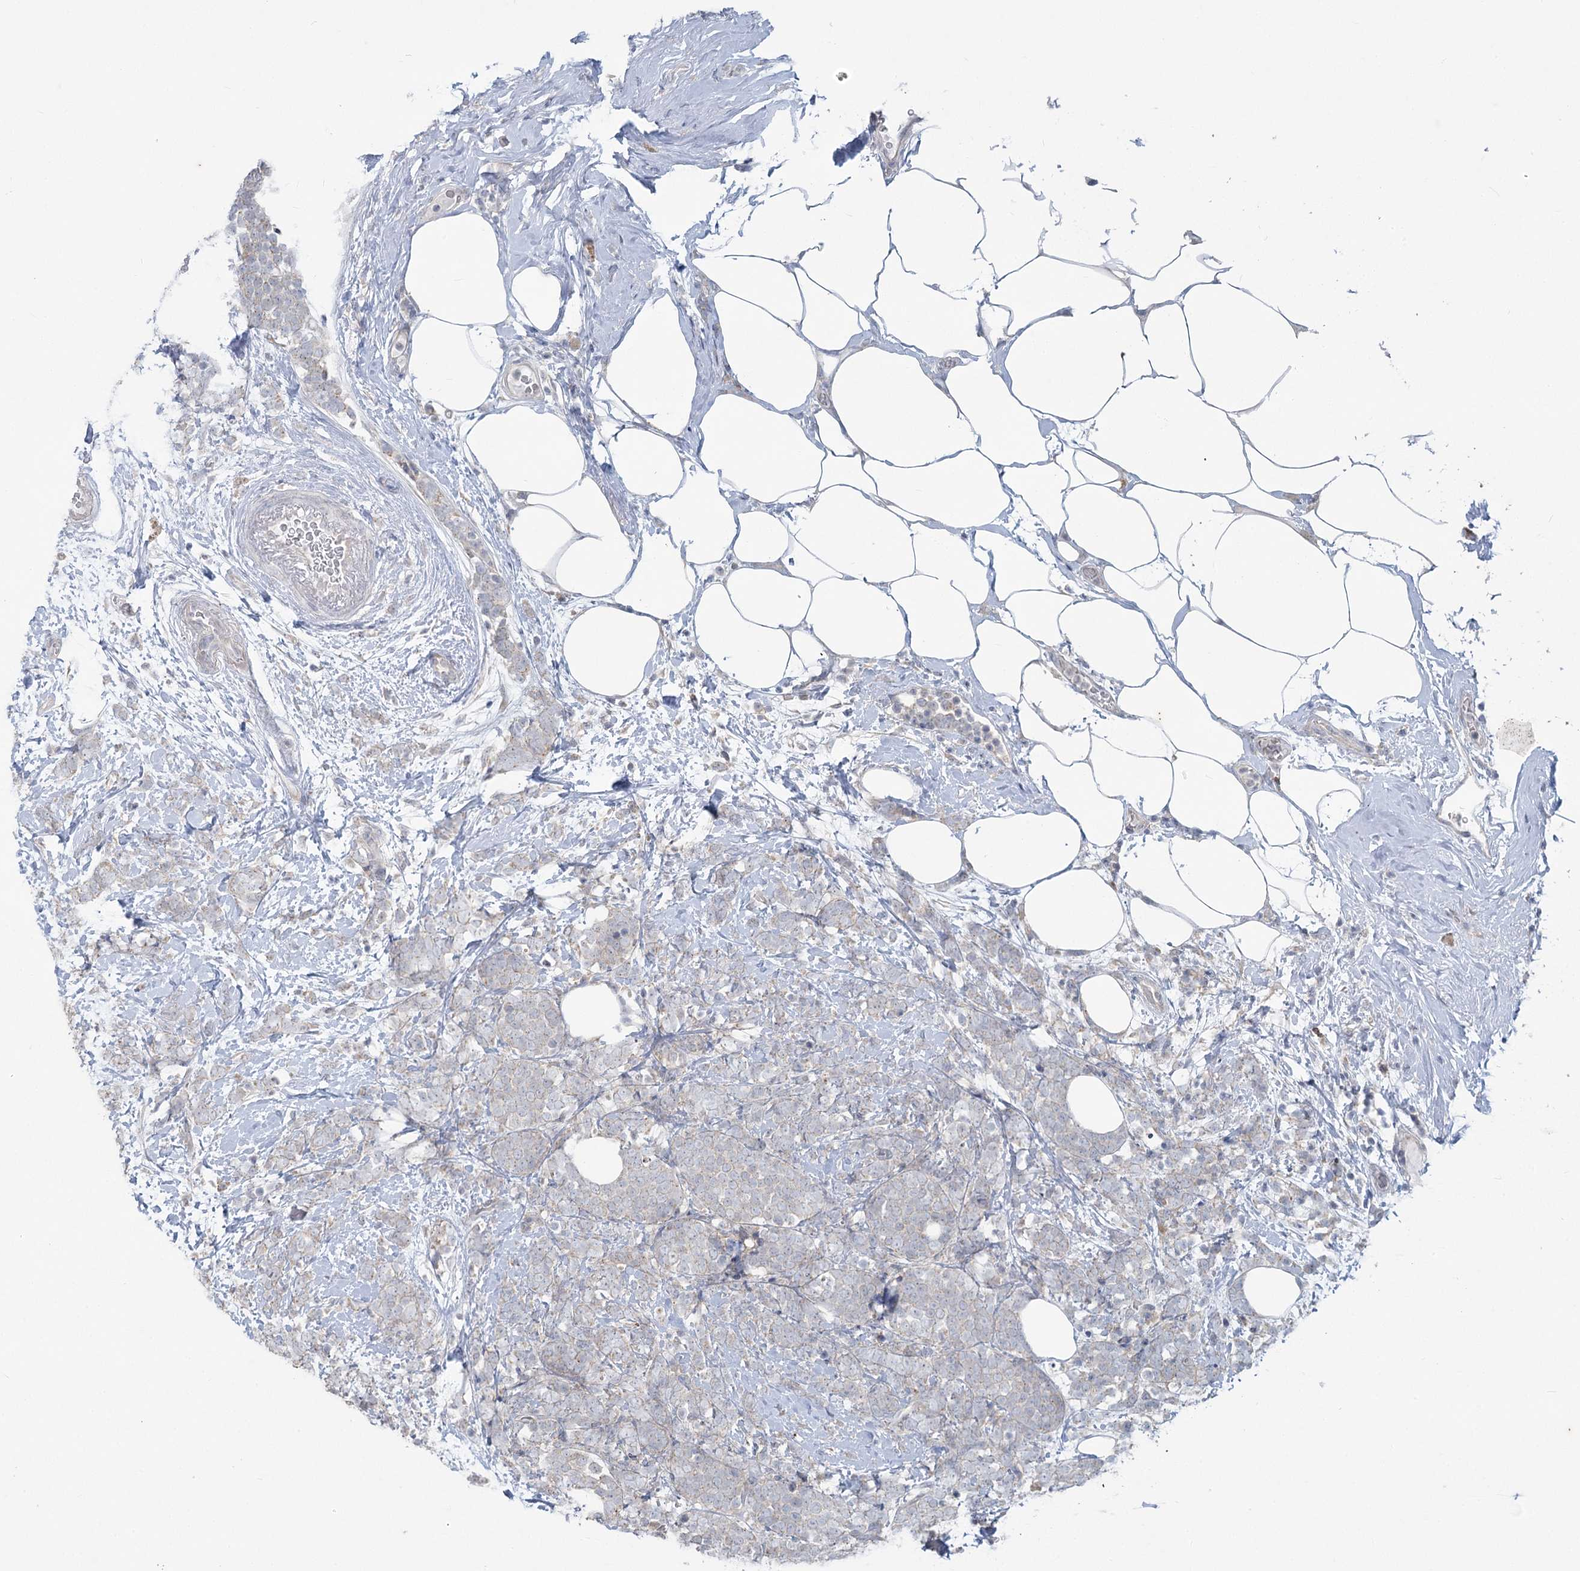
{"staining": {"intensity": "negative", "quantity": "none", "location": "none"}, "tissue": "breast cancer", "cell_type": "Tumor cells", "image_type": "cancer", "snomed": [{"axis": "morphology", "description": "Lobular carcinoma"}, {"axis": "topography", "description": "Breast"}], "caption": "DAB immunohistochemical staining of lobular carcinoma (breast) displays no significant positivity in tumor cells.", "gene": "PLA2G12A", "patient": {"sex": "female", "age": 58}}